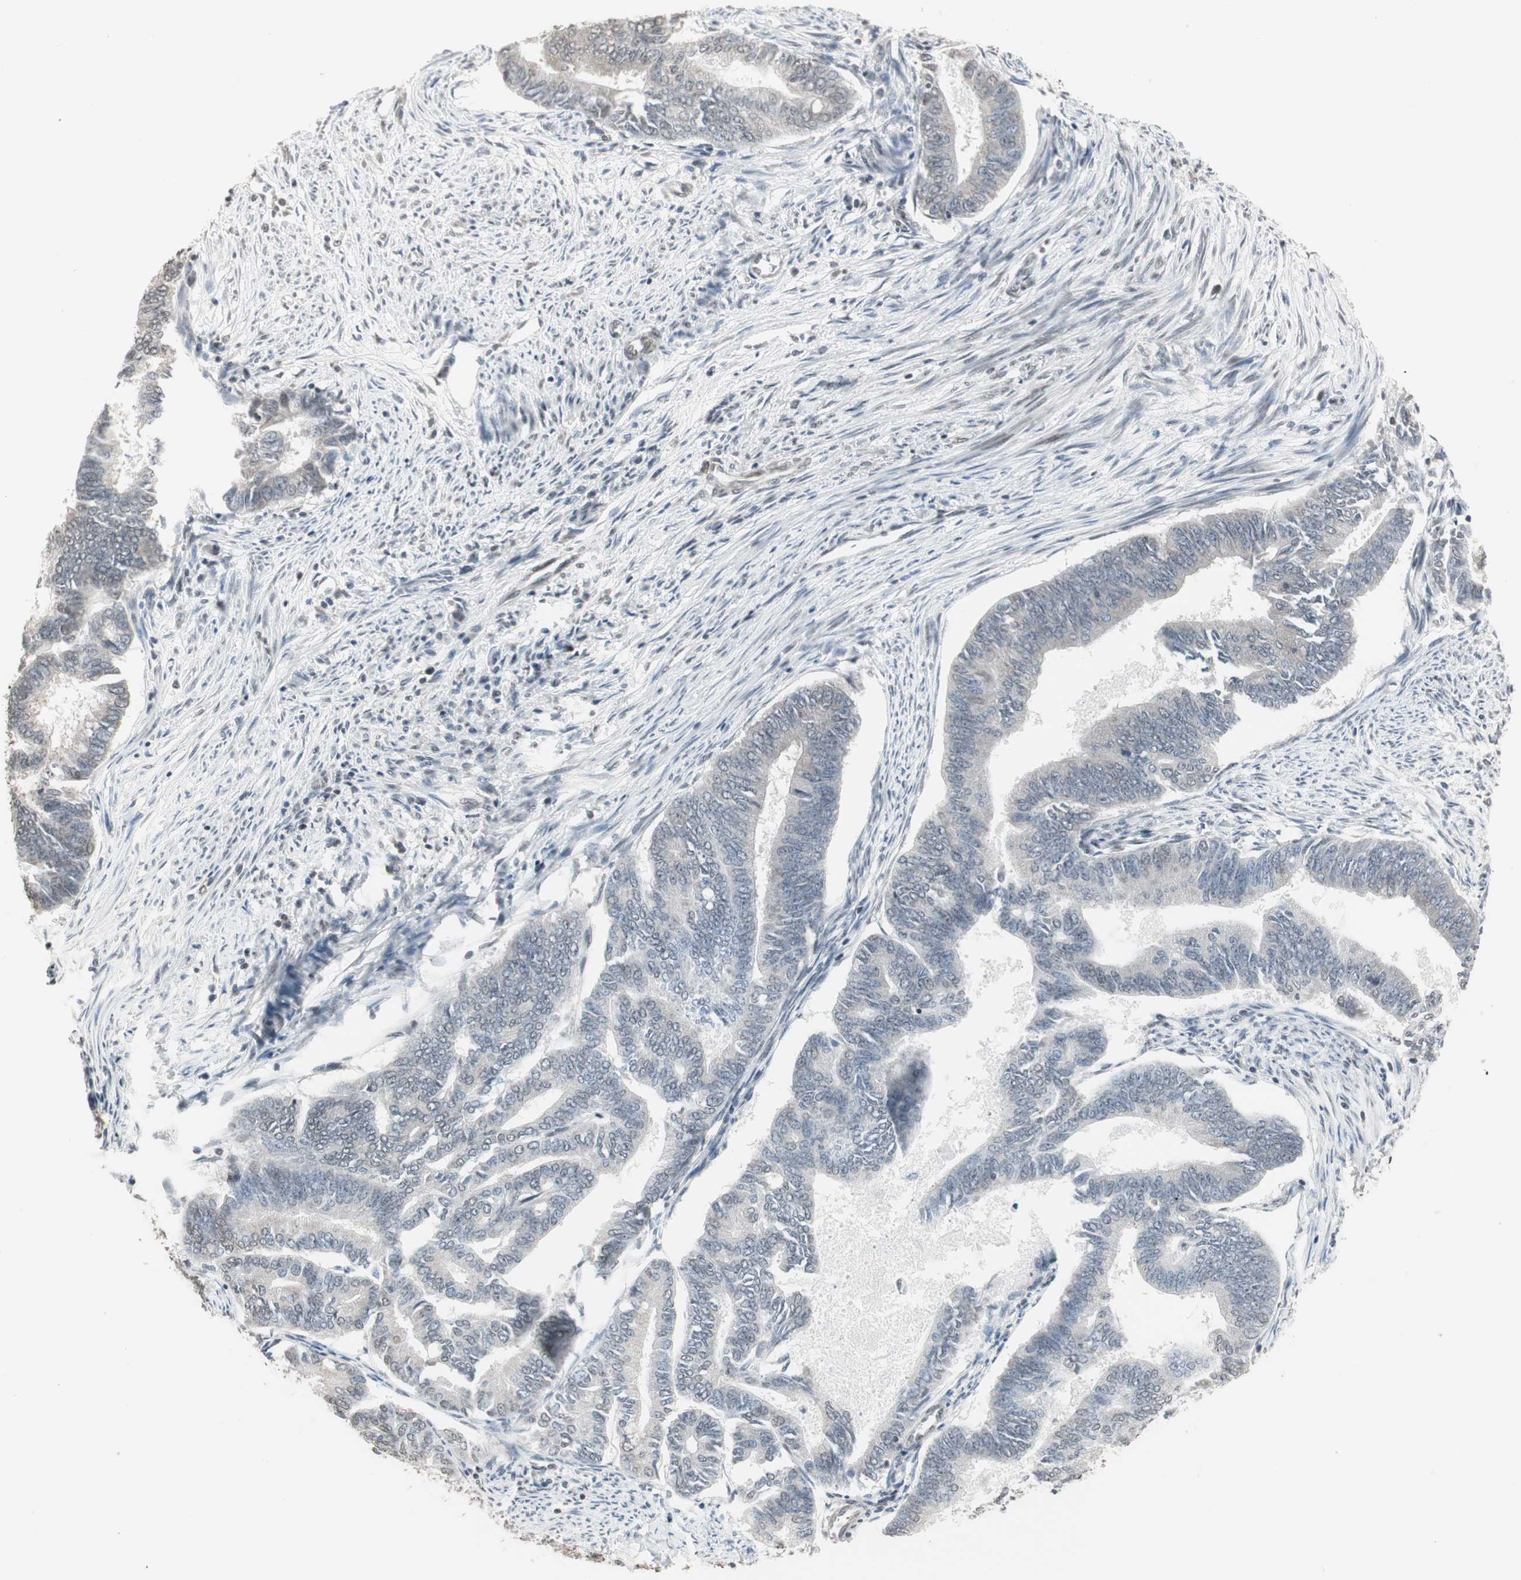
{"staining": {"intensity": "negative", "quantity": "none", "location": "none"}, "tissue": "endometrial cancer", "cell_type": "Tumor cells", "image_type": "cancer", "snomed": [{"axis": "morphology", "description": "Adenocarcinoma, NOS"}, {"axis": "topography", "description": "Endometrium"}], "caption": "Immunohistochemical staining of adenocarcinoma (endometrial) shows no significant staining in tumor cells. (IHC, brightfield microscopy, high magnification).", "gene": "CBLC", "patient": {"sex": "female", "age": 86}}